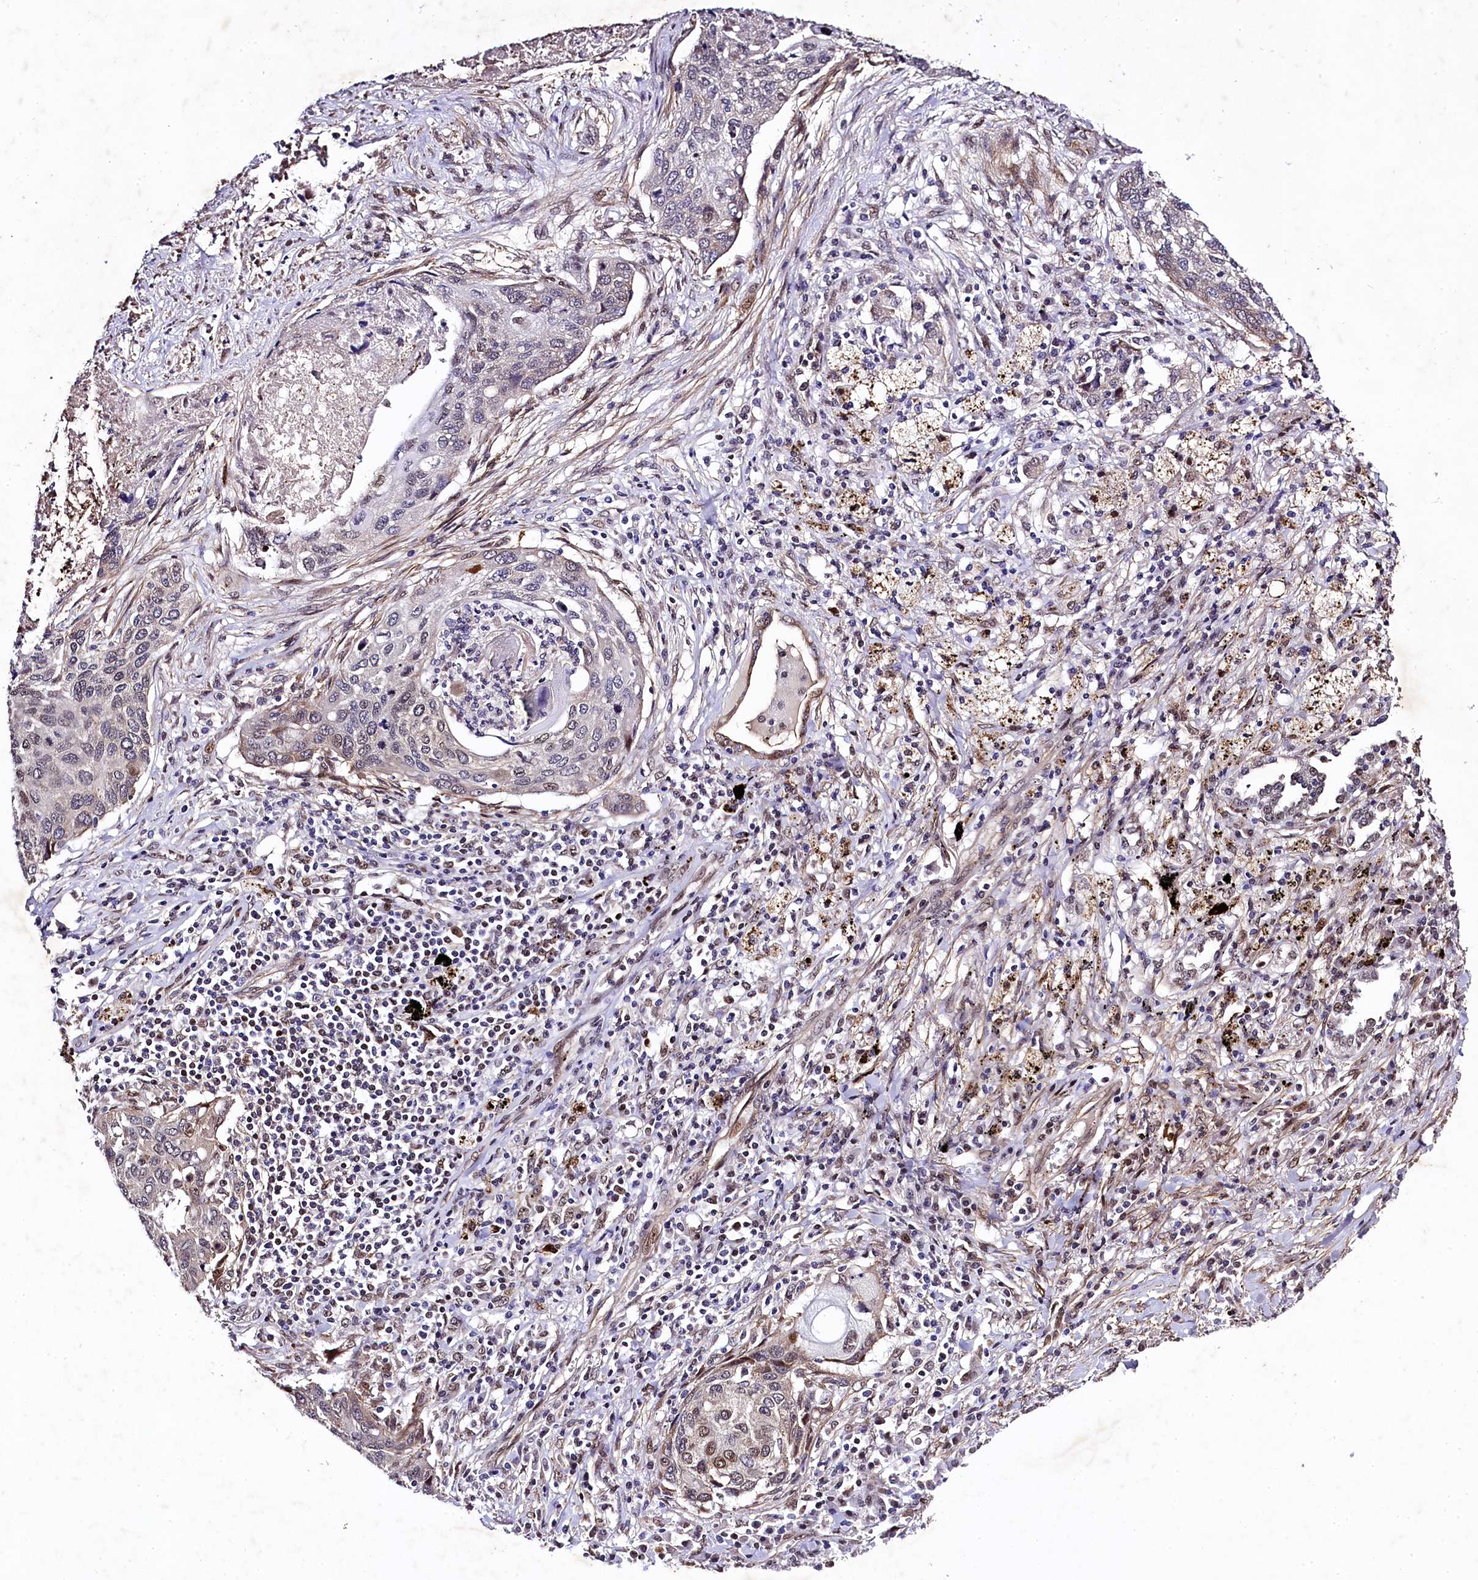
{"staining": {"intensity": "moderate", "quantity": "25%-75%", "location": "nuclear"}, "tissue": "lung cancer", "cell_type": "Tumor cells", "image_type": "cancer", "snomed": [{"axis": "morphology", "description": "Squamous cell carcinoma, NOS"}, {"axis": "topography", "description": "Lung"}], "caption": "Lung squamous cell carcinoma stained for a protein (brown) reveals moderate nuclear positive positivity in about 25%-75% of tumor cells.", "gene": "SAMD10", "patient": {"sex": "female", "age": 63}}